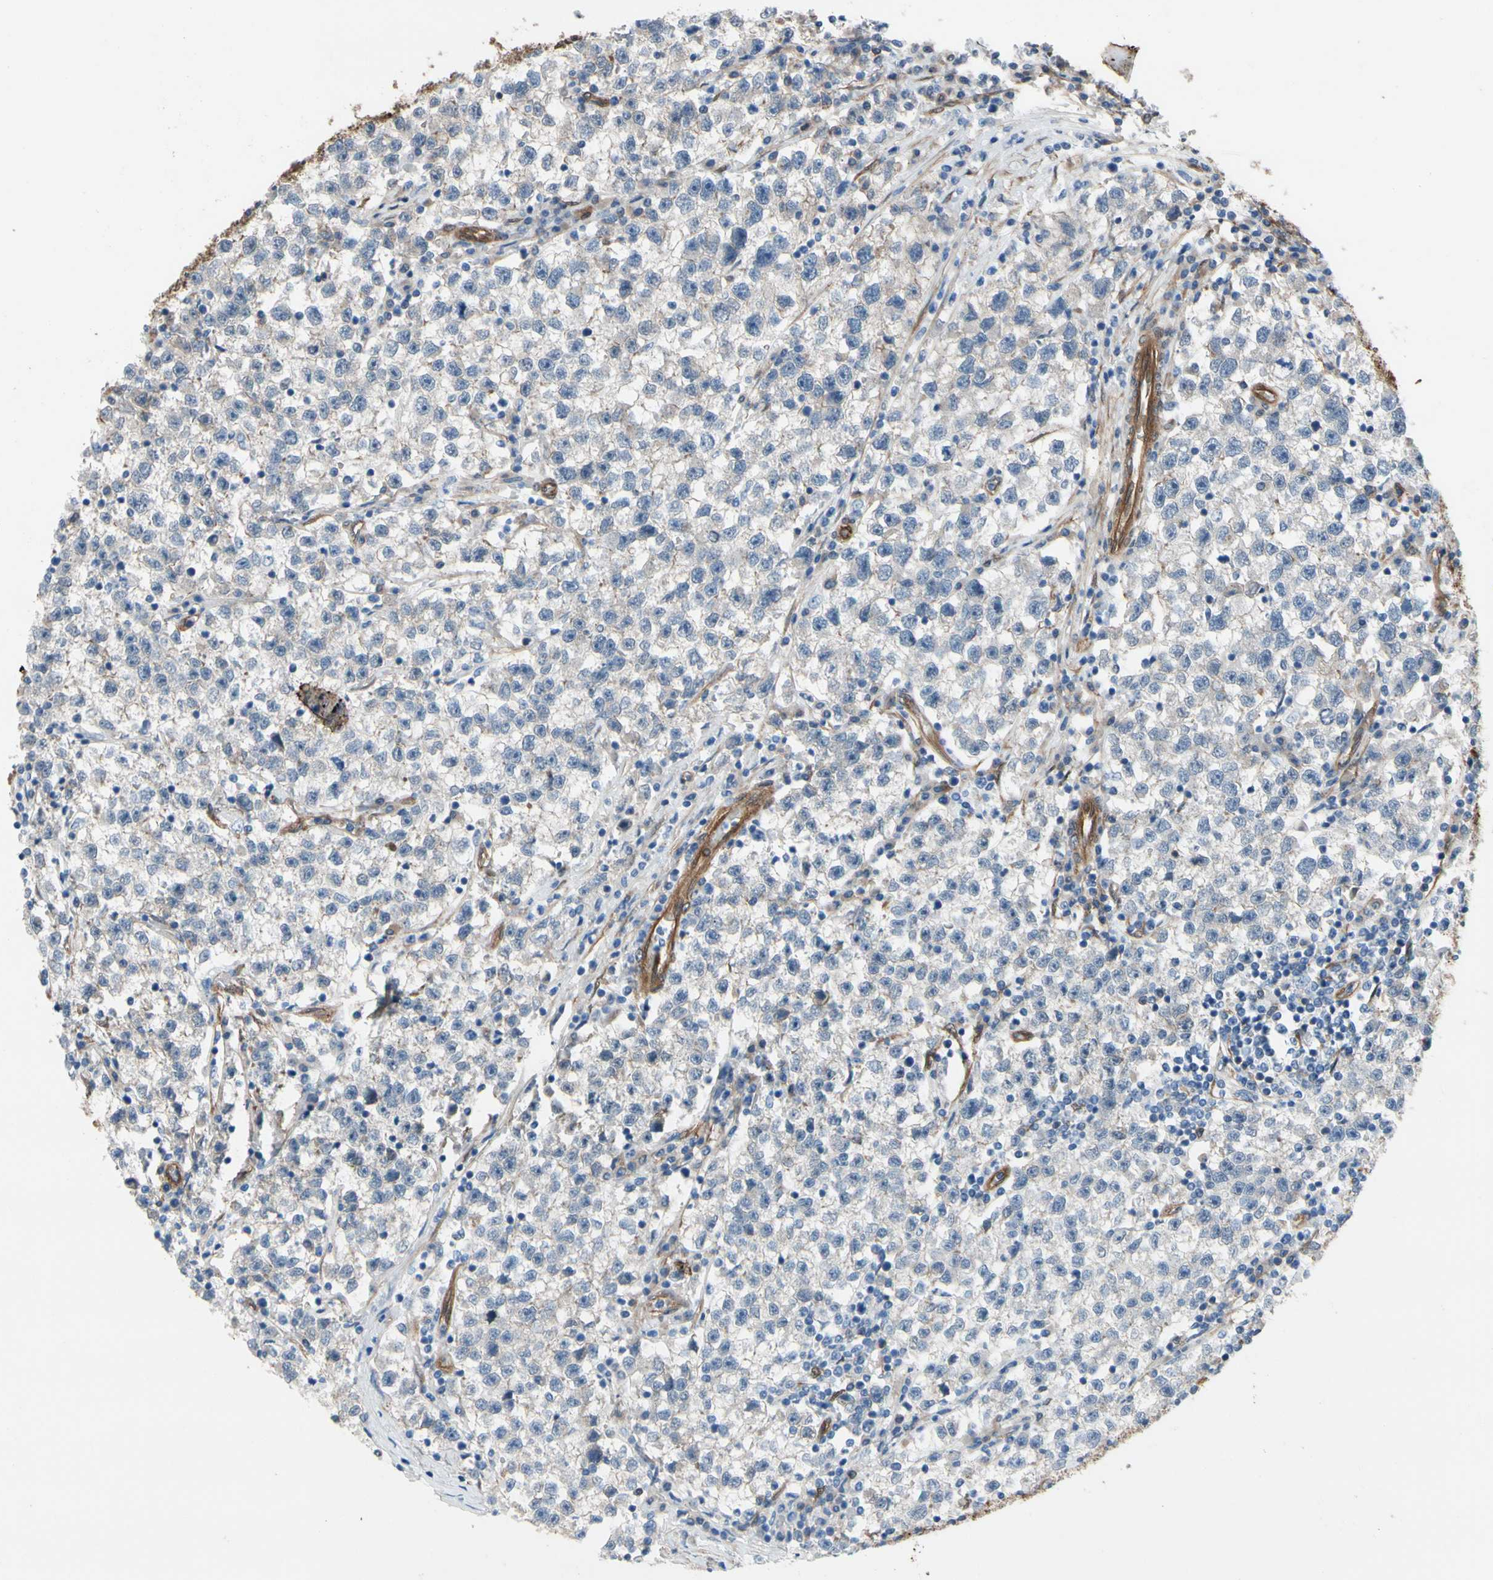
{"staining": {"intensity": "weak", "quantity": "25%-75%", "location": "cytoplasmic/membranous"}, "tissue": "testis cancer", "cell_type": "Tumor cells", "image_type": "cancer", "snomed": [{"axis": "morphology", "description": "Seminoma, NOS"}, {"axis": "topography", "description": "Testis"}], "caption": "Tumor cells show low levels of weak cytoplasmic/membranous expression in about 25%-75% of cells in human testis seminoma.", "gene": "CTTNBP2", "patient": {"sex": "male", "age": 22}}